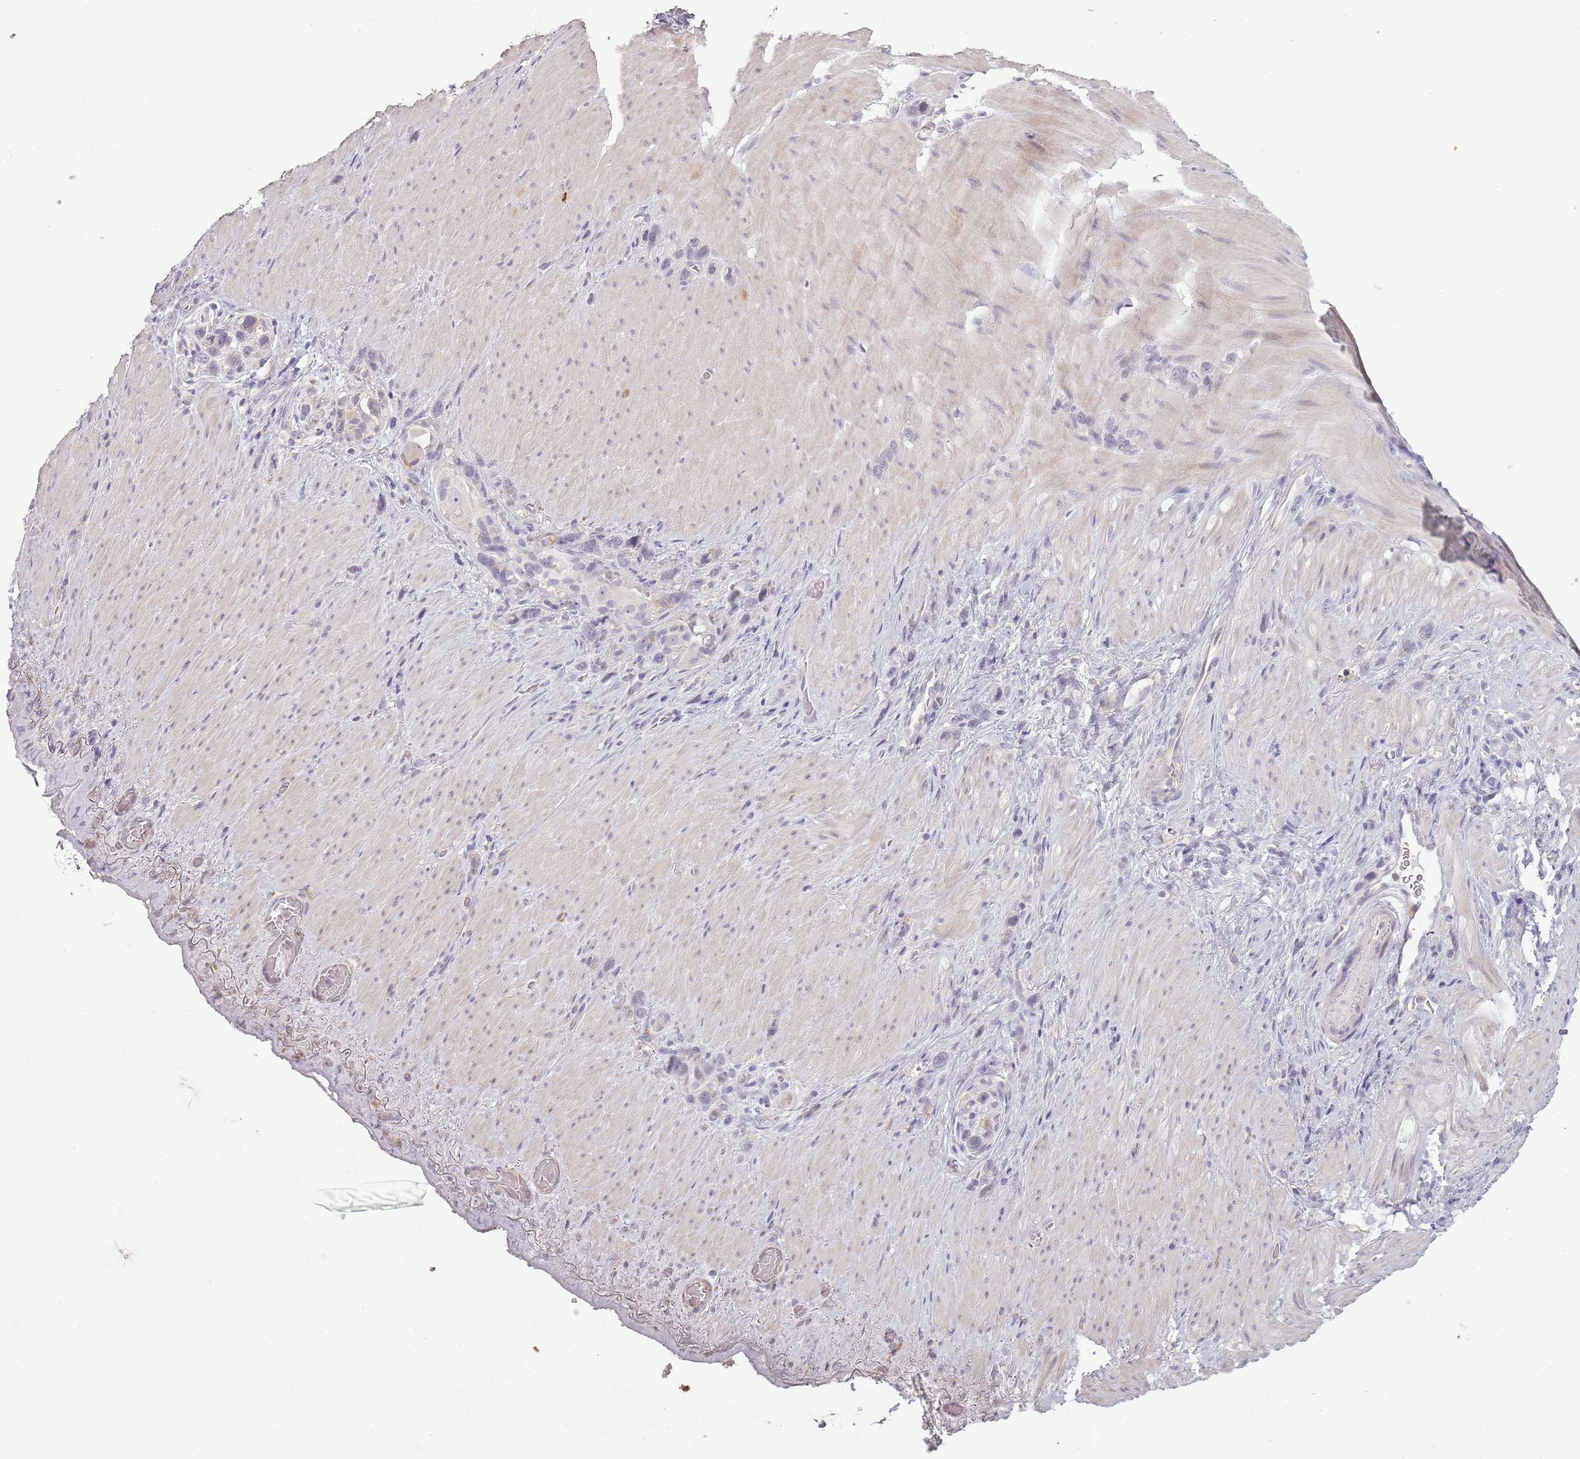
{"staining": {"intensity": "negative", "quantity": "none", "location": "none"}, "tissue": "stomach cancer", "cell_type": "Tumor cells", "image_type": "cancer", "snomed": [{"axis": "morphology", "description": "Adenocarcinoma, NOS"}, {"axis": "topography", "description": "Stomach"}], "caption": "This is an immunohistochemistry photomicrograph of stomach cancer. There is no staining in tumor cells.", "gene": "CC2D2B", "patient": {"sex": "female", "age": 65}}